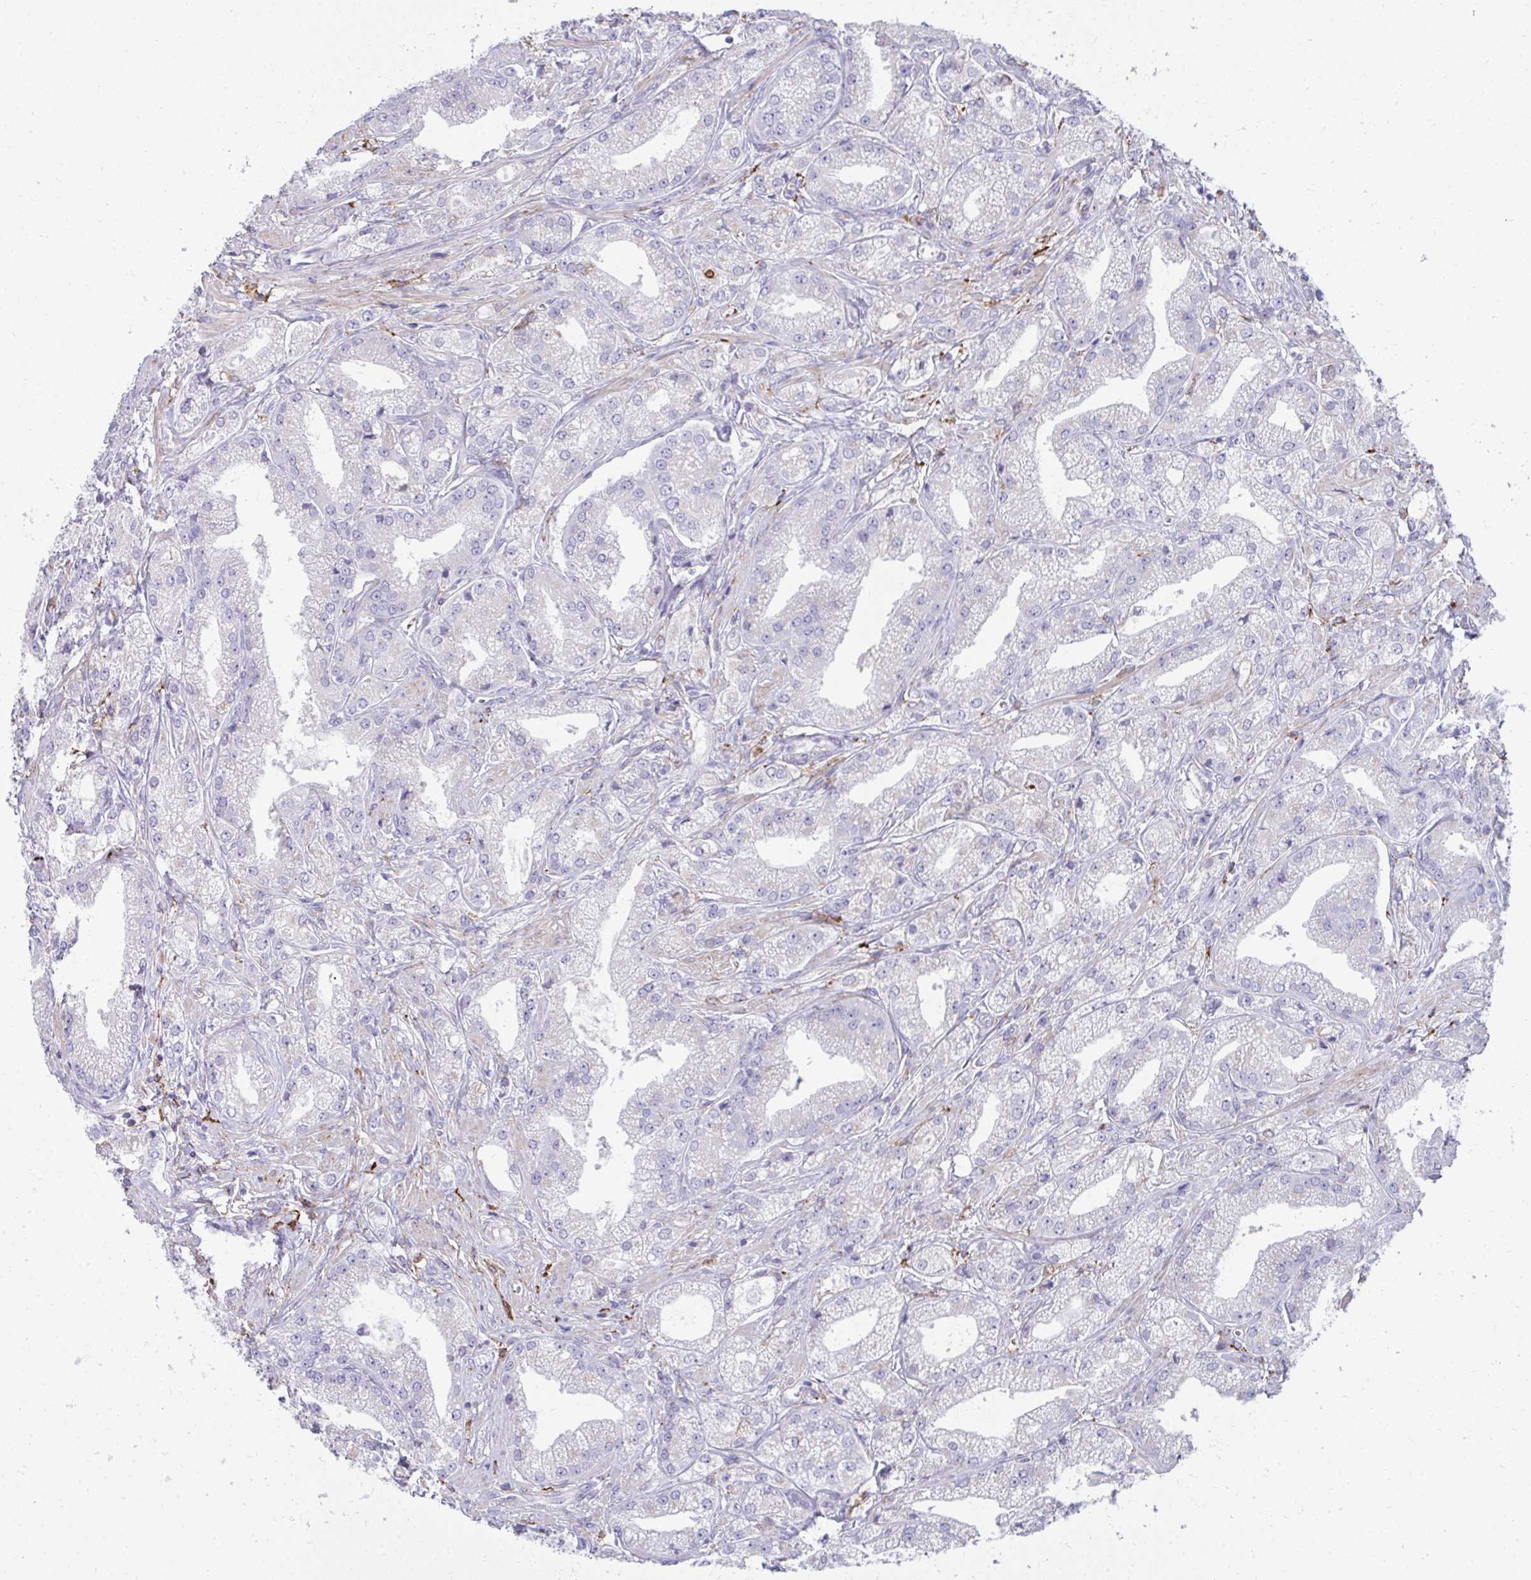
{"staining": {"intensity": "negative", "quantity": "none", "location": "none"}, "tissue": "prostate cancer", "cell_type": "Tumor cells", "image_type": "cancer", "snomed": [{"axis": "morphology", "description": "Adenocarcinoma, High grade"}, {"axis": "topography", "description": "Prostate"}], "caption": "Adenocarcinoma (high-grade) (prostate) was stained to show a protein in brown. There is no significant positivity in tumor cells. (DAB (3,3'-diaminobenzidine) immunohistochemistry (IHC), high magnification).", "gene": "CD163", "patient": {"sex": "male", "age": 61}}